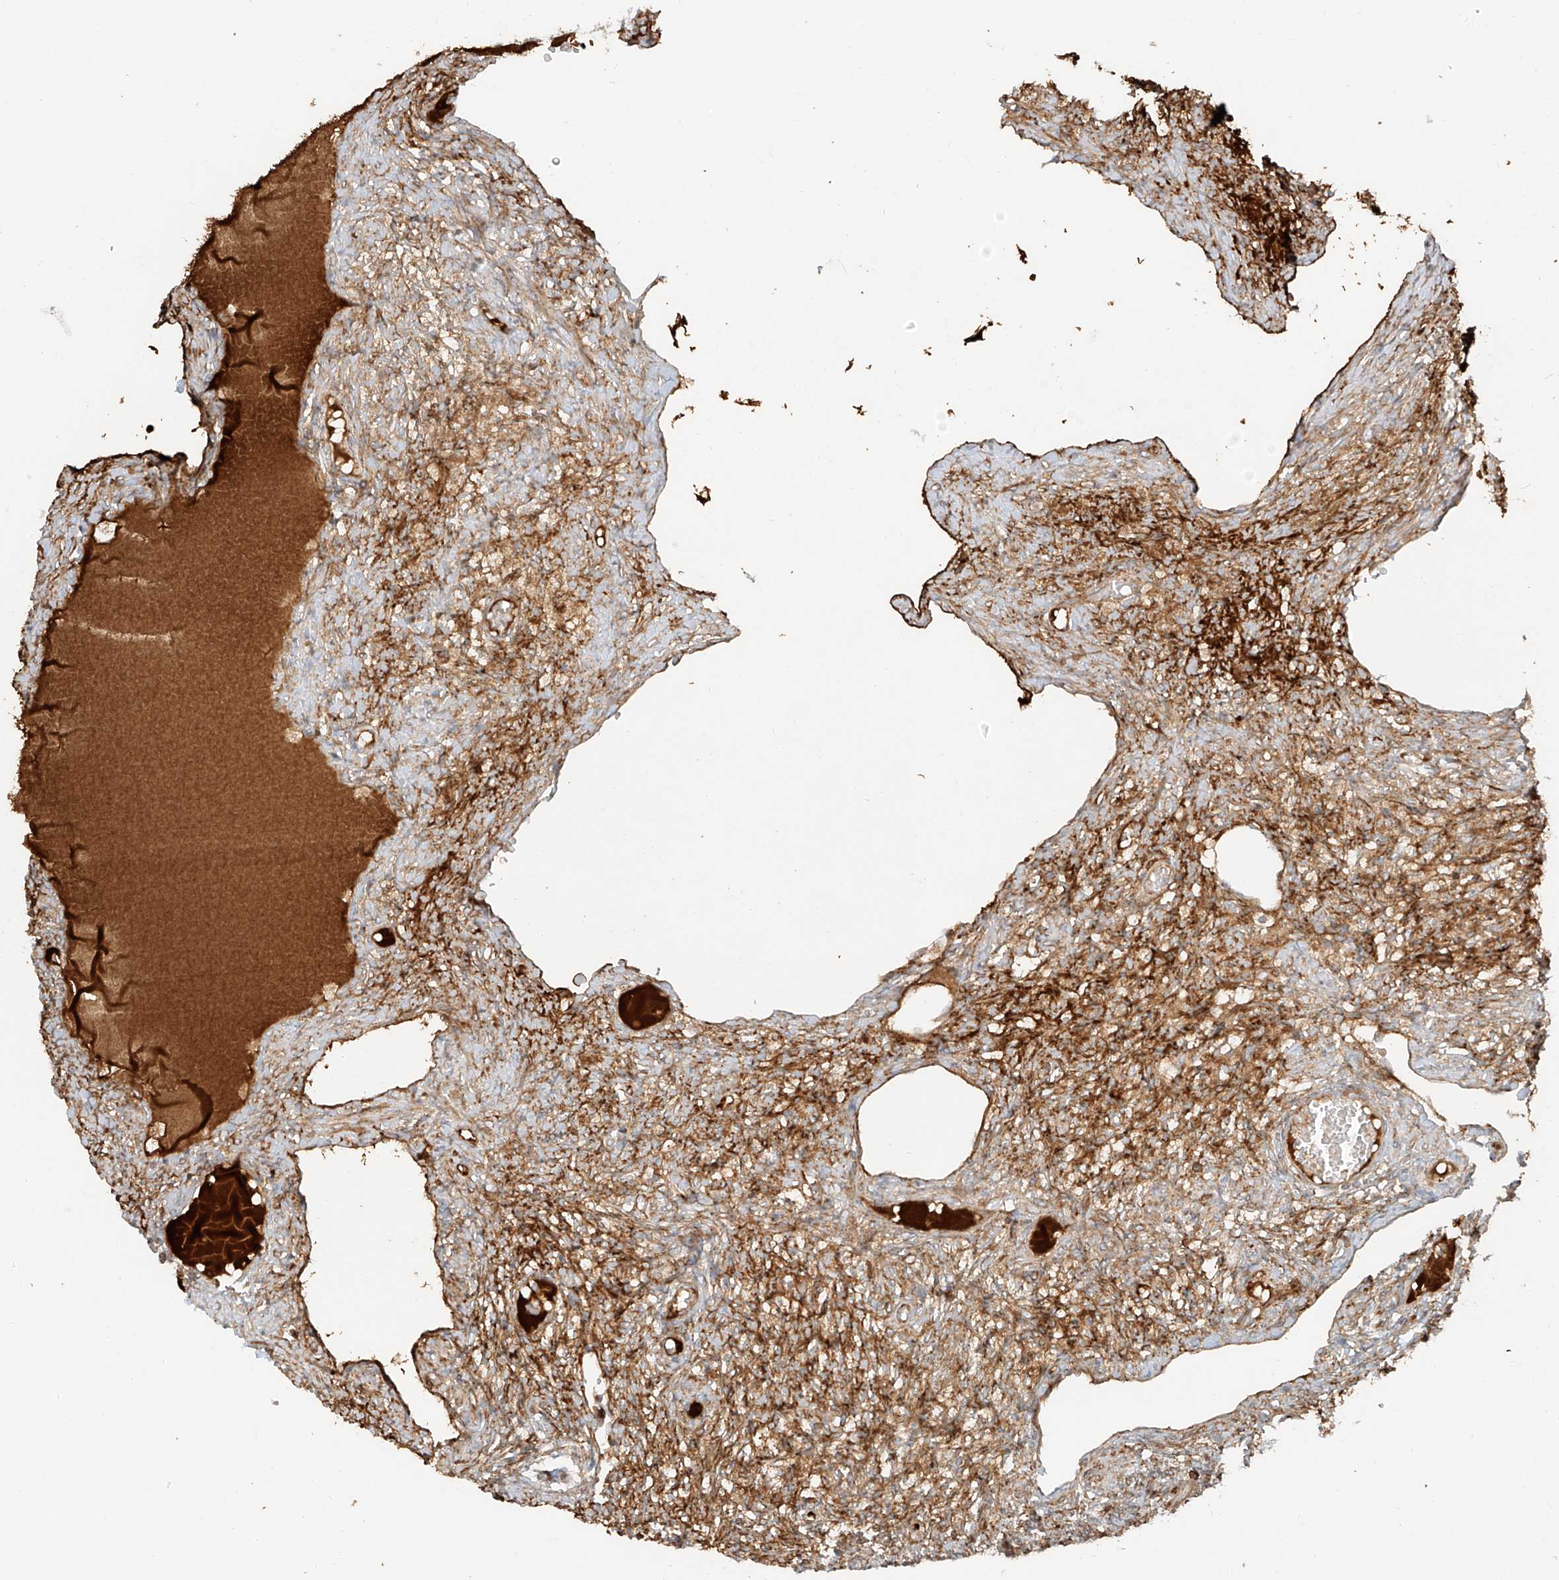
{"staining": {"intensity": "moderate", "quantity": "<25%", "location": "cytoplasmic/membranous"}, "tissue": "ovary", "cell_type": "Ovarian stroma cells", "image_type": "normal", "snomed": [{"axis": "morphology", "description": "Normal tissue, NOS"}, {"axis": "topography", "description": "Ovary"}], "caption": "IHC of unremarkable human ovary reveals low levels of moderate cytoplasmic/membranous expression in about <25% of ovarian stroma cells. (DAB (3,3'-diaminobenzidine) = brown stain, brightfield microscopy at high magnification).", "gene": "MIPEP", "patient": {"sex": "female", "age": 27}}